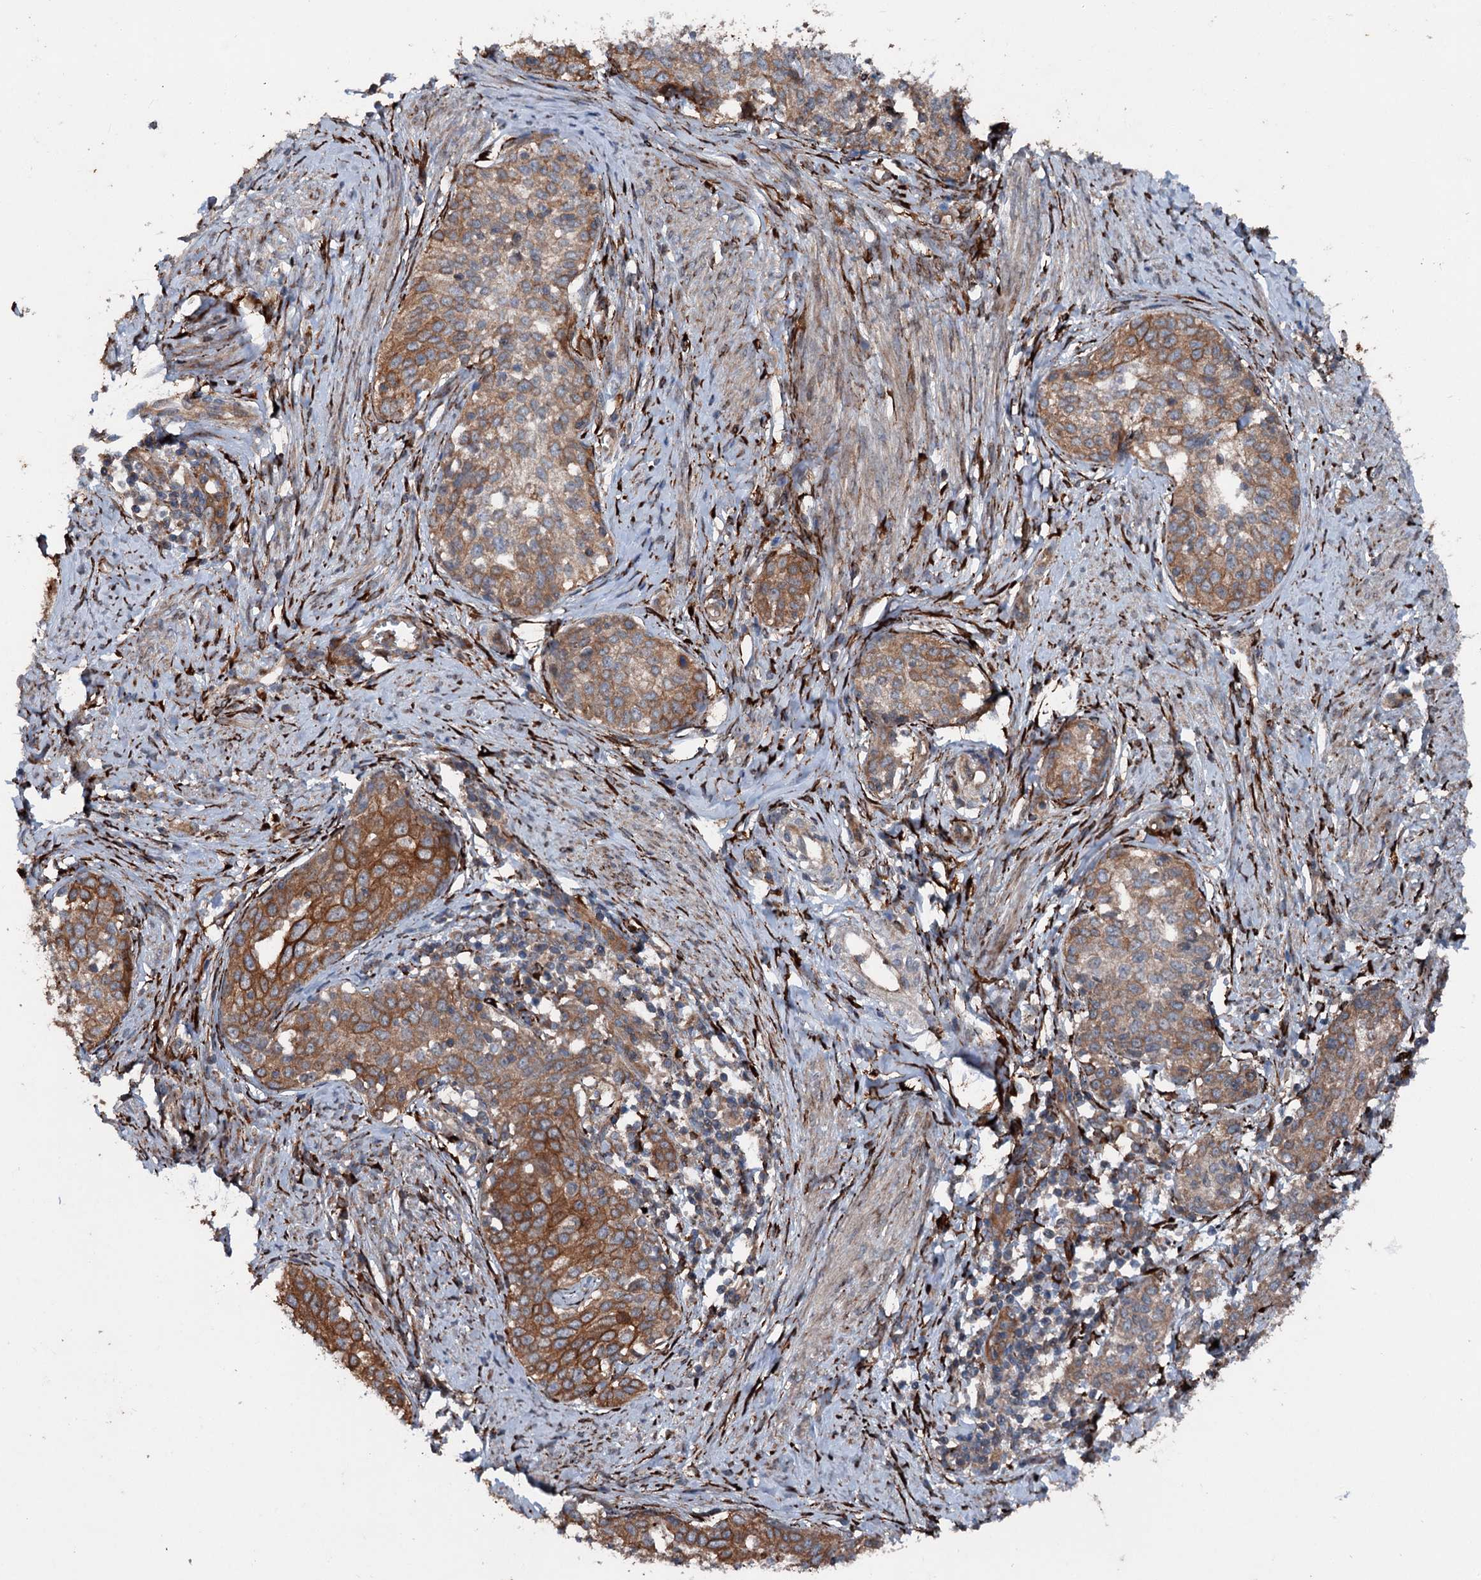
{"staining": {"intensity": "moderate", "quantity": ">75%", "location": "cytoplasmic/membranous"}, "tissue": "cervical cancer", "cell_type": "Tumor cells", "image_type": "cancer", "snomed": [{"axis": "morphology", "description": "Squamous cell carcinoma, NOS"}, {"axis": "morphology", "description": "Adenocarcinoma, NOS"}, {"axis": "topography", "description": "Cervix"}], "caption": "A brown stain labels moderate cytoplasmic/membranous expression of a protein in cervical cancer (squamous cell carcinoma) tumor cells. The protein is shown in brown color, while the nuclei are stained blue.", "gene": "DDIAS", "patient": {"sex": "female", "age": 52}}